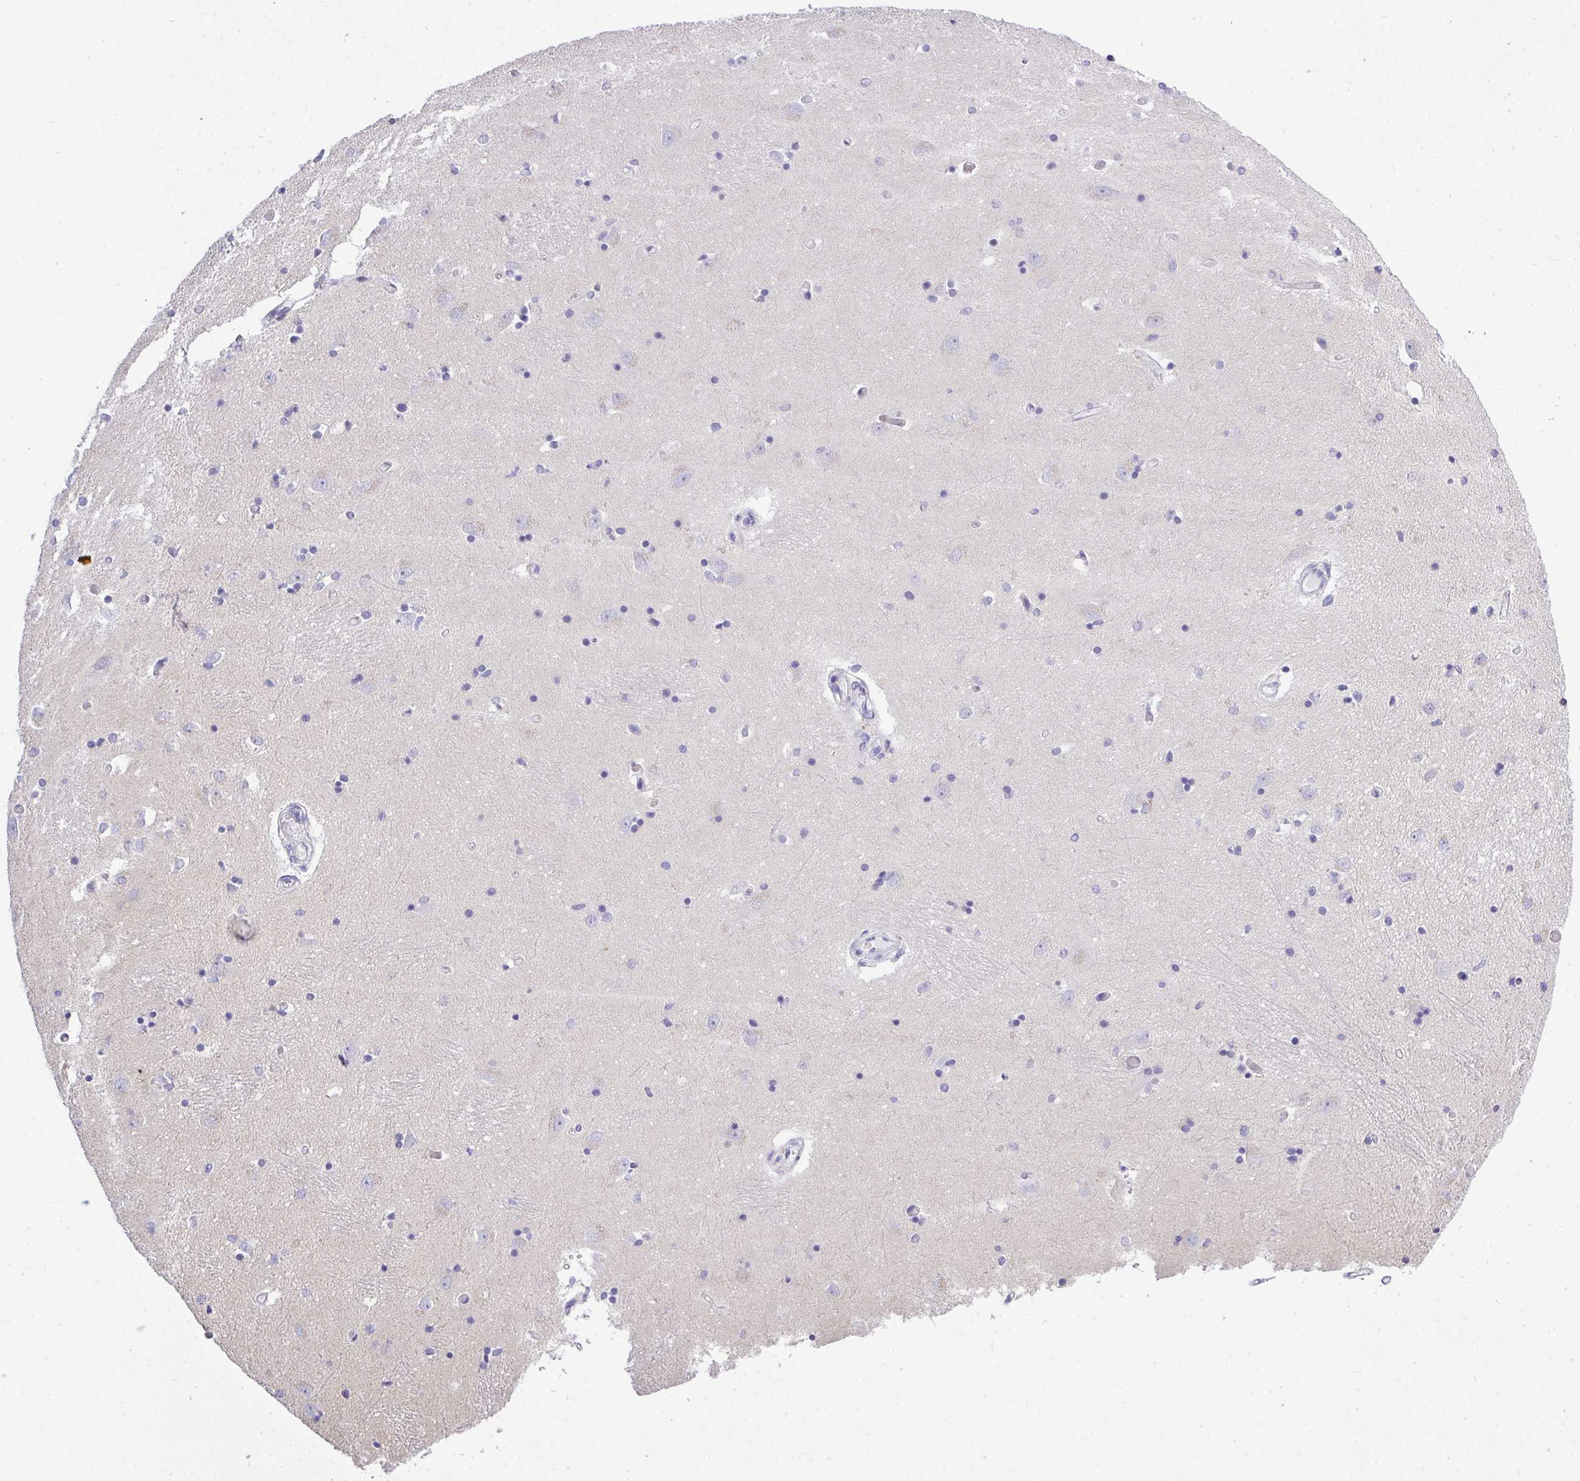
{"staining": {"intensity": "negative", "quantity": "none", "location": "none"}, "tissue": "caudate", "cell_type": "Glial cells", "image_type": "normal", "snomed": [{"axis": "morphology", "description": "Normal tissue, NOS"}, {"axis": "topography", "description": "Lateral ventricle wall"}, {"axis": "topography", "description": "Hippocampus"}], "caption": "Immunohistochemistry of unremarkable caudate demonstrates no positivity in glial cells.", "gene": "PLPPR3", "patient": {"sex": "female", "age": 63}}